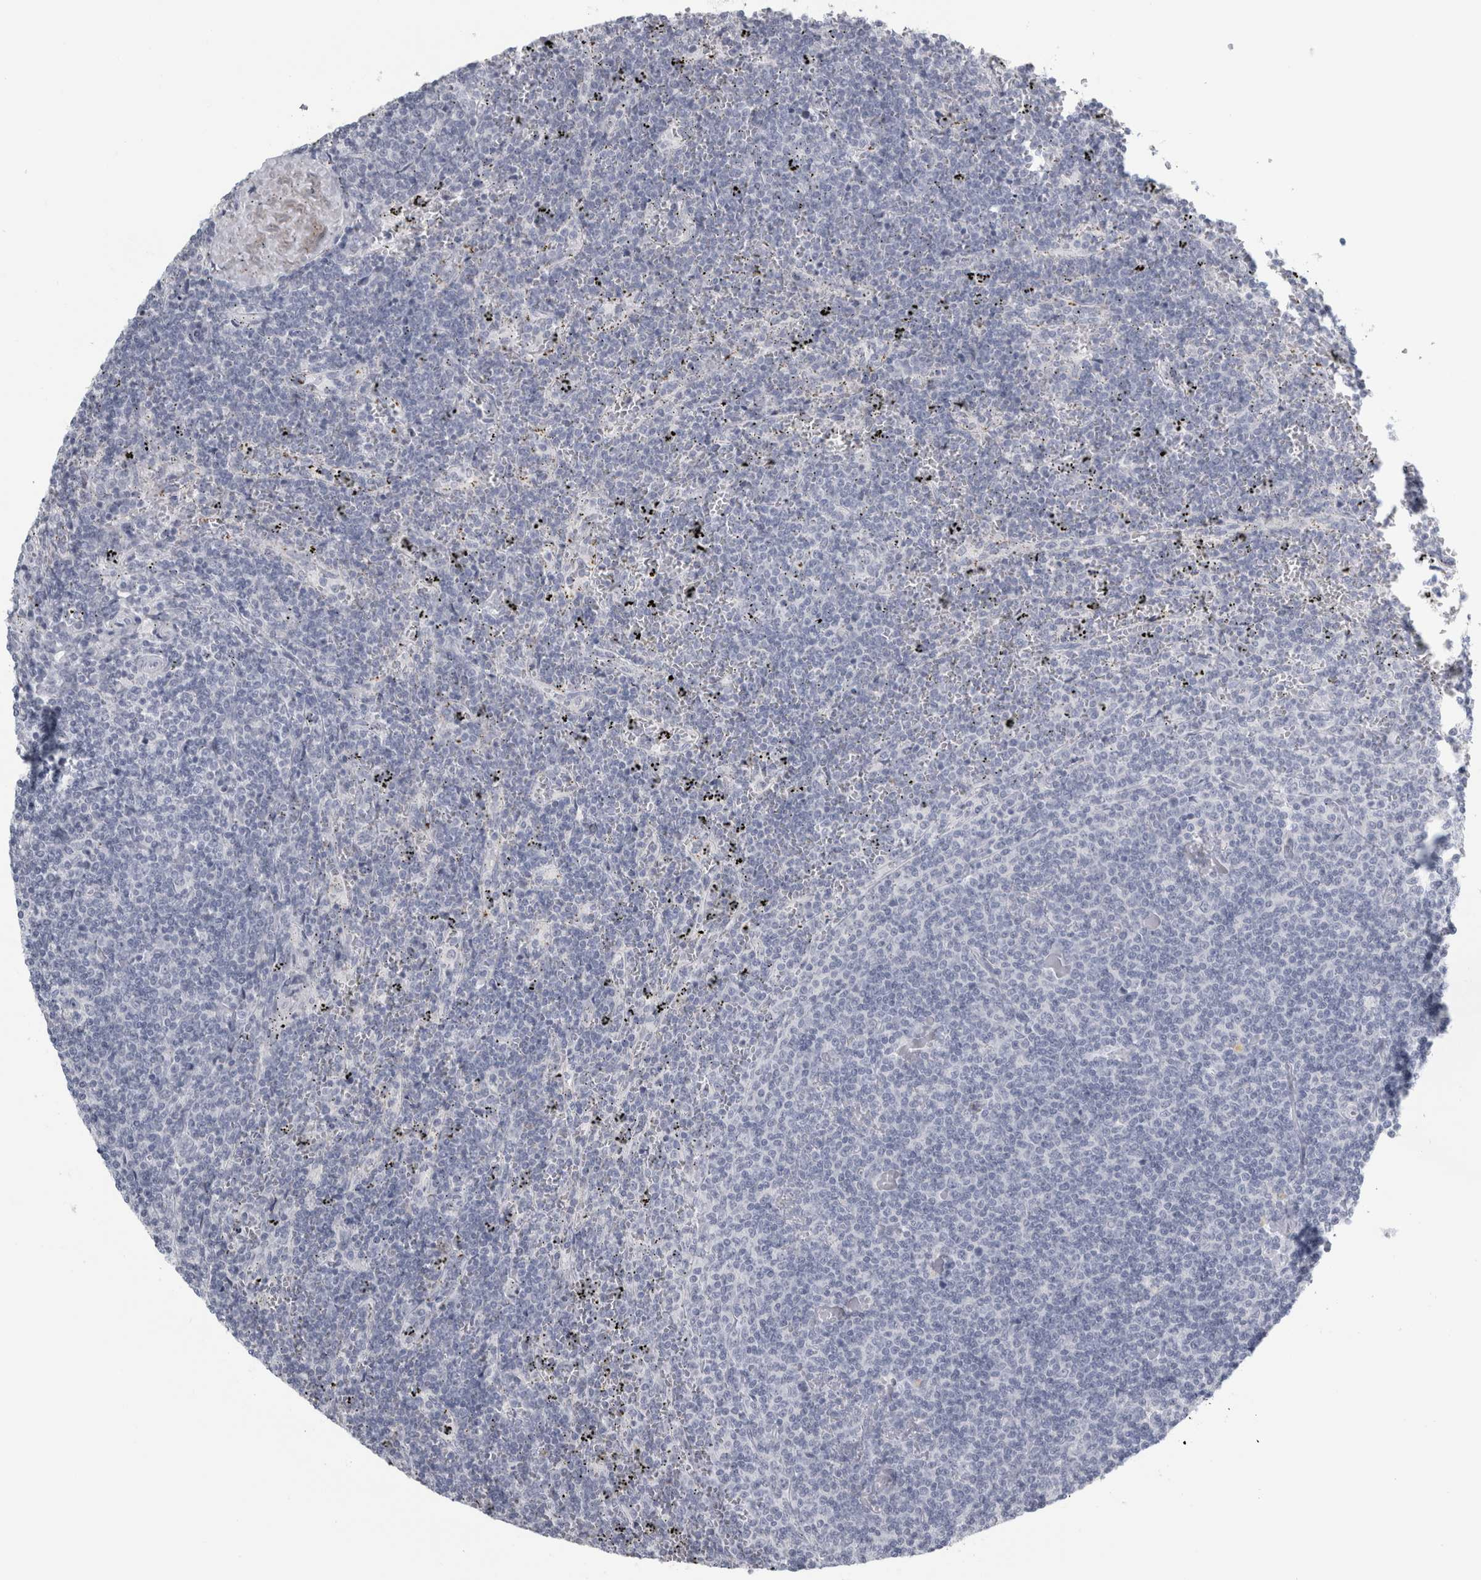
{"staining": {"intensity": "negative", "quantity": "none", "location": "none"}, "tissue": "lymphoma", "cell_type": "Tumor cells", "image_type": "cancer", "snomed": [{"axis": "morphology", "description": "Malignant lymphoma, non-Hodgkin's type, Low grade"}, {"axis": "topography", "description": "Spleen"}], "caption": "This is an IHC image of low-grade malignant lymphoma, non-Hodgkin's type. There is no positivity in tumor cells.", "gene": "CPE", "patient": {"sex": "female", "age": 50}}